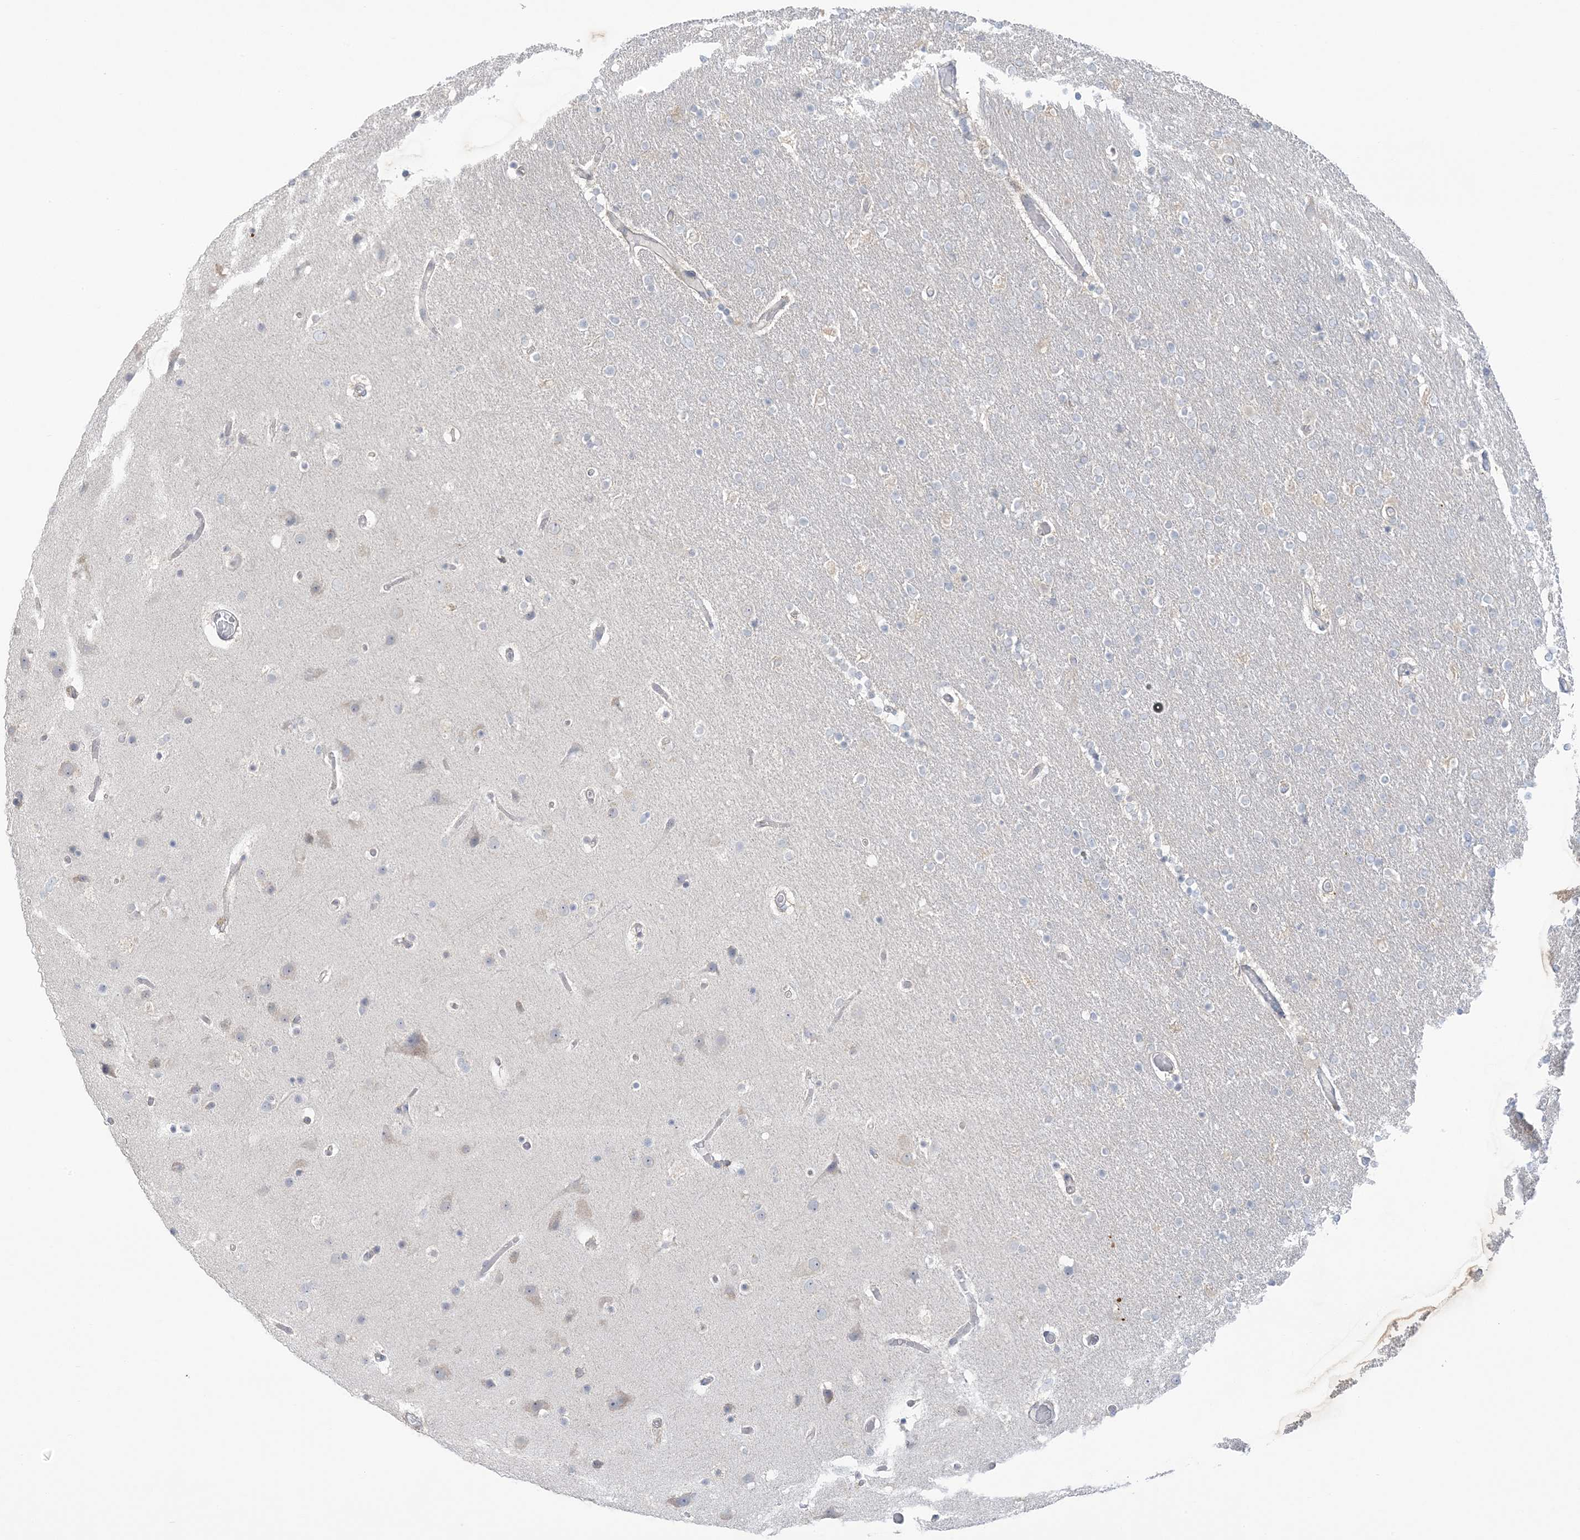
{"staining": {"intensity": "negative", "quantity": "none", "location": "none"}, "tissue": "glioma", "cell_type": "Tumor cells", "image_type": "cancer", "snomed": [{"axis": "morphology", "description": "Glioma, malignant, High grade"}, {"axis": "topography", "description": "Cerebral cortex"}], "caption": "DAB immunohistochemical staining of glioma demonstrates no significant staining in tumor cells.", "gene": "EEFSEC", "patient": {"sex": "female", "age": 36}}